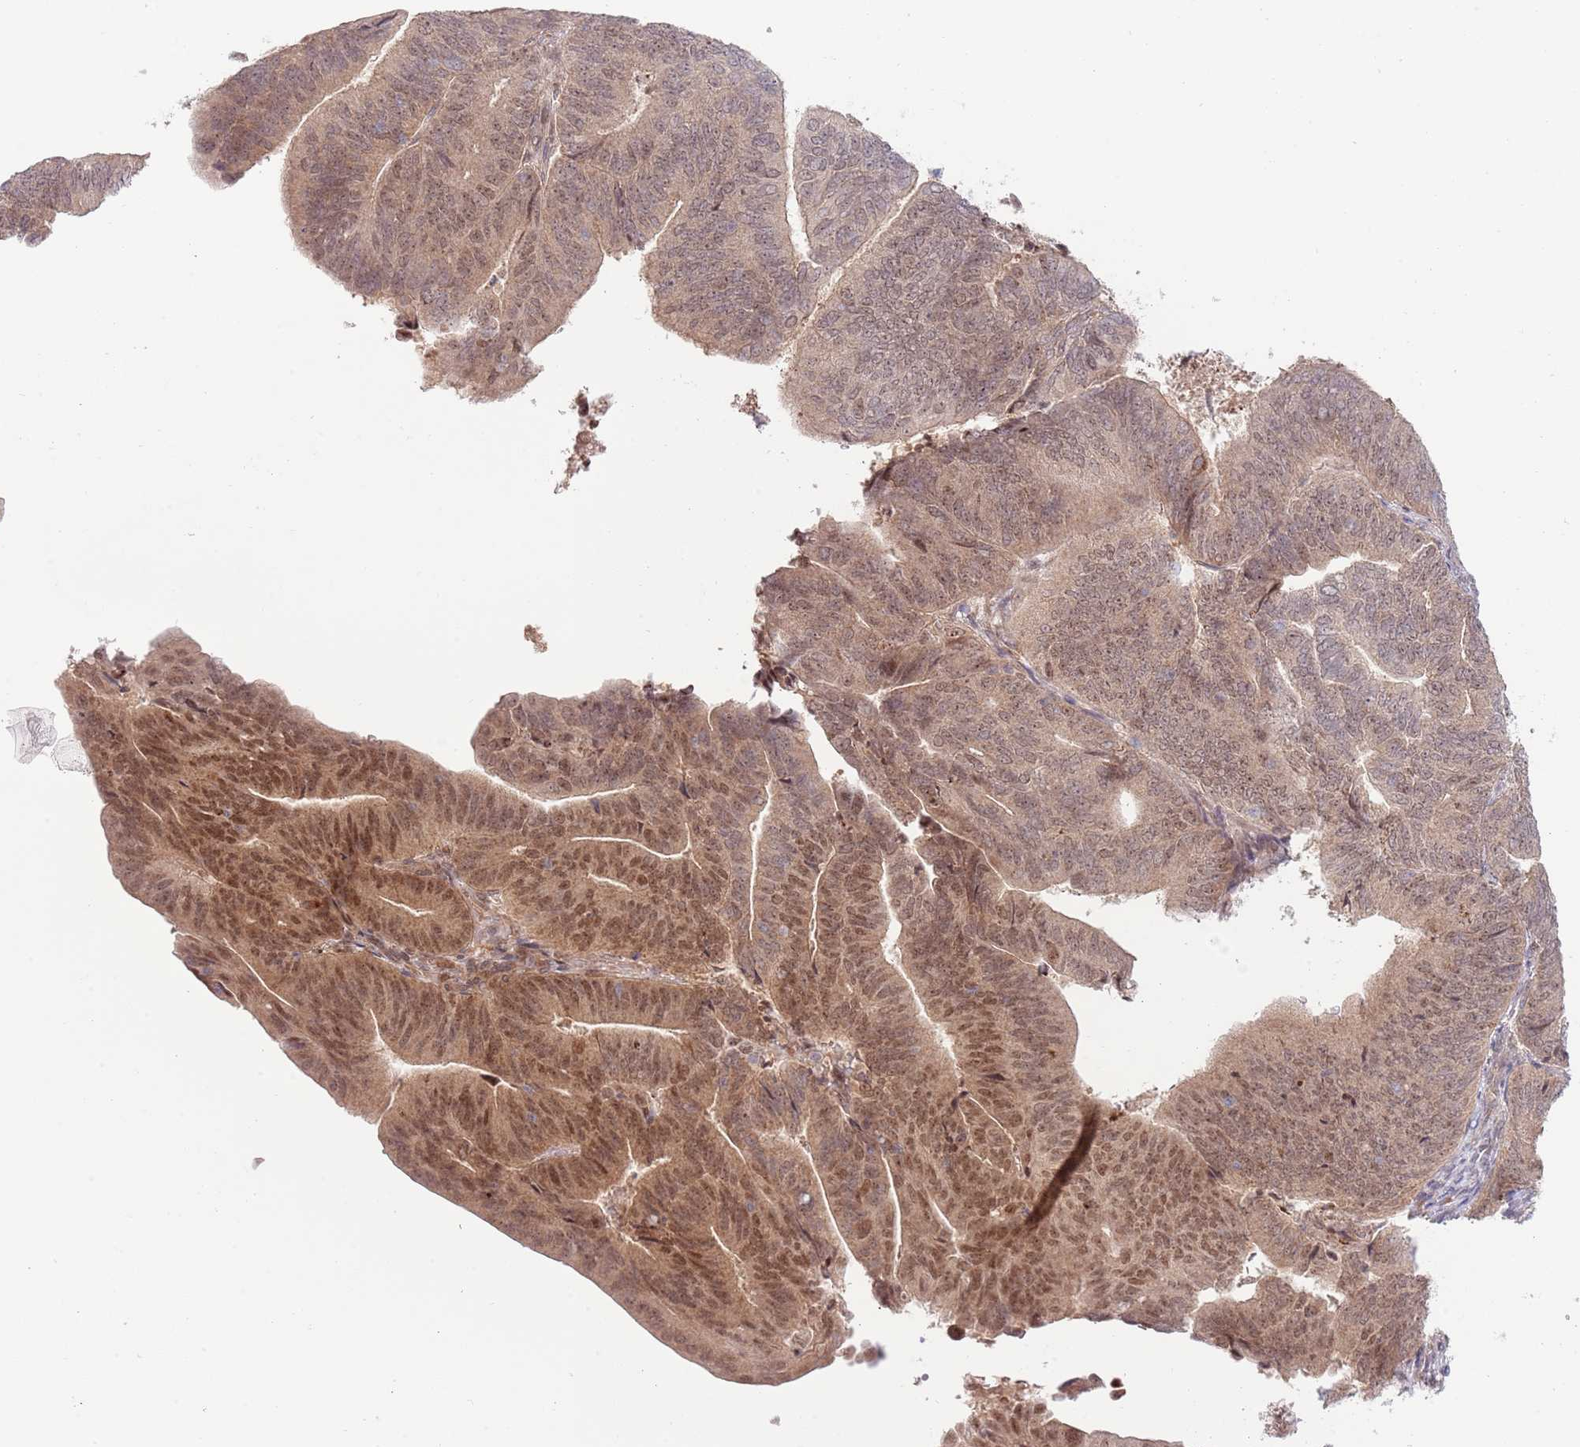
{"staining": {"intensity": "moderate", "quantity": ">75%", "location": "cytoplasmic/membranous,nuclear"}, "tissue": "endometrial cancer", "cell_type": "Tumor cells", "image_type": "cancer", "snomed": [{"axis": "morphology", "description": "Adenocarcinoma, NOS"}, {"axis": "topography", "description": "Endometrium"}], "caption": "This is a photomicrograph of immunohistochemistry (IHC) staining of endometrial adenocarcinoma, which shows moderate staining in the cytoplasmic/membranous and nuclear of tumor cells.", "gene": "CHD1", "patient": {"sex": "female", "age": 70}}